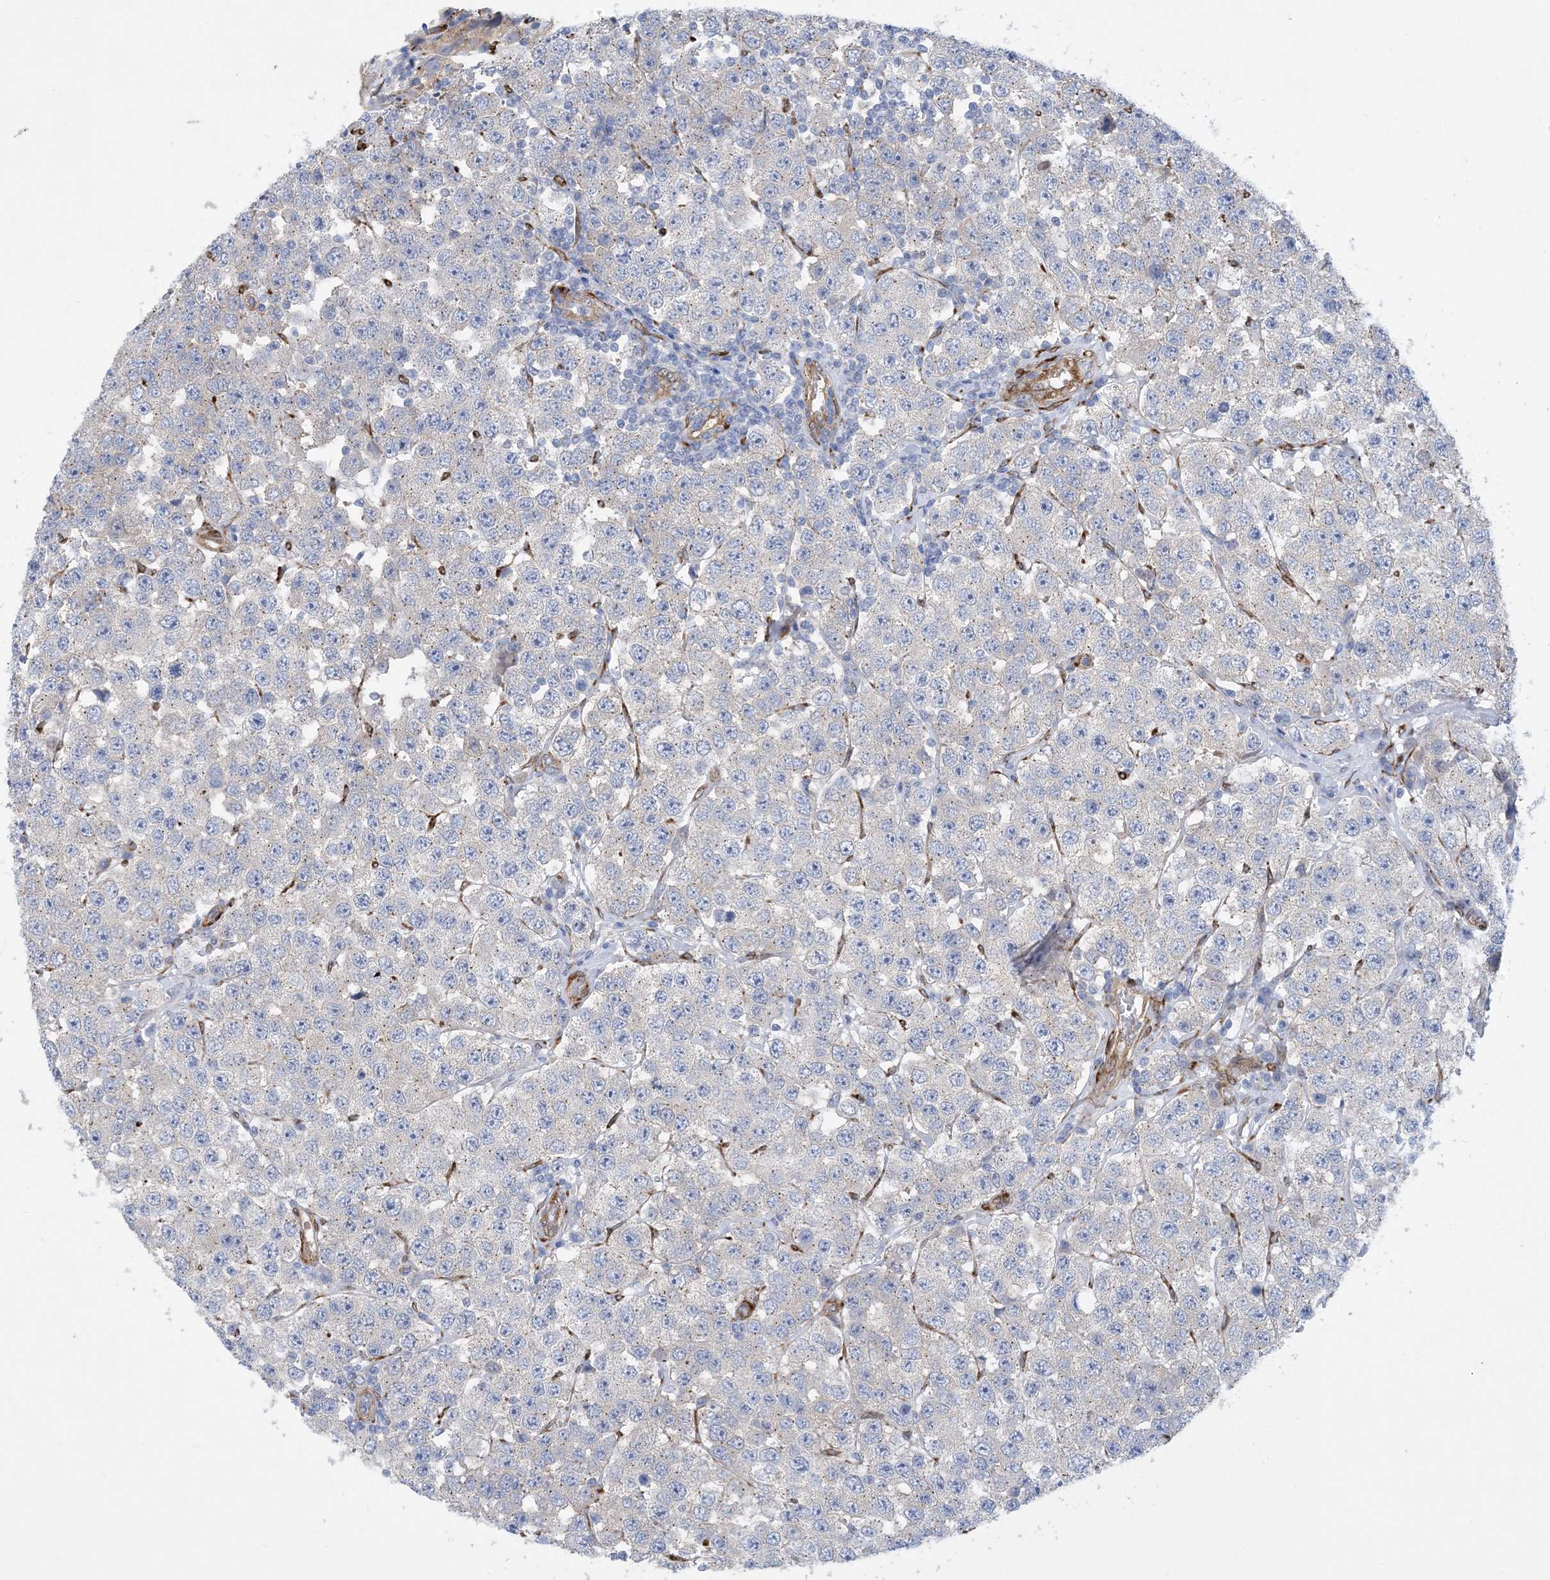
{"staining": {"intensity": "negative", "quantity": "none", "location": "none"}, "tissue": "testis cancer", "cell_type": "Tumor cells", "image_type": "cancer", "snomed": [{"axis": "morphology", "description": "Seminoma, NOS"}, {"axis": "topography", "description": "Testis"}], "caption": "DAB immunohistochemical staining of seminoma (testis) shows no significant positivity in tumor cells.", "gene": "RBMS3", "patient": {"sex": "male", "age": 28}}